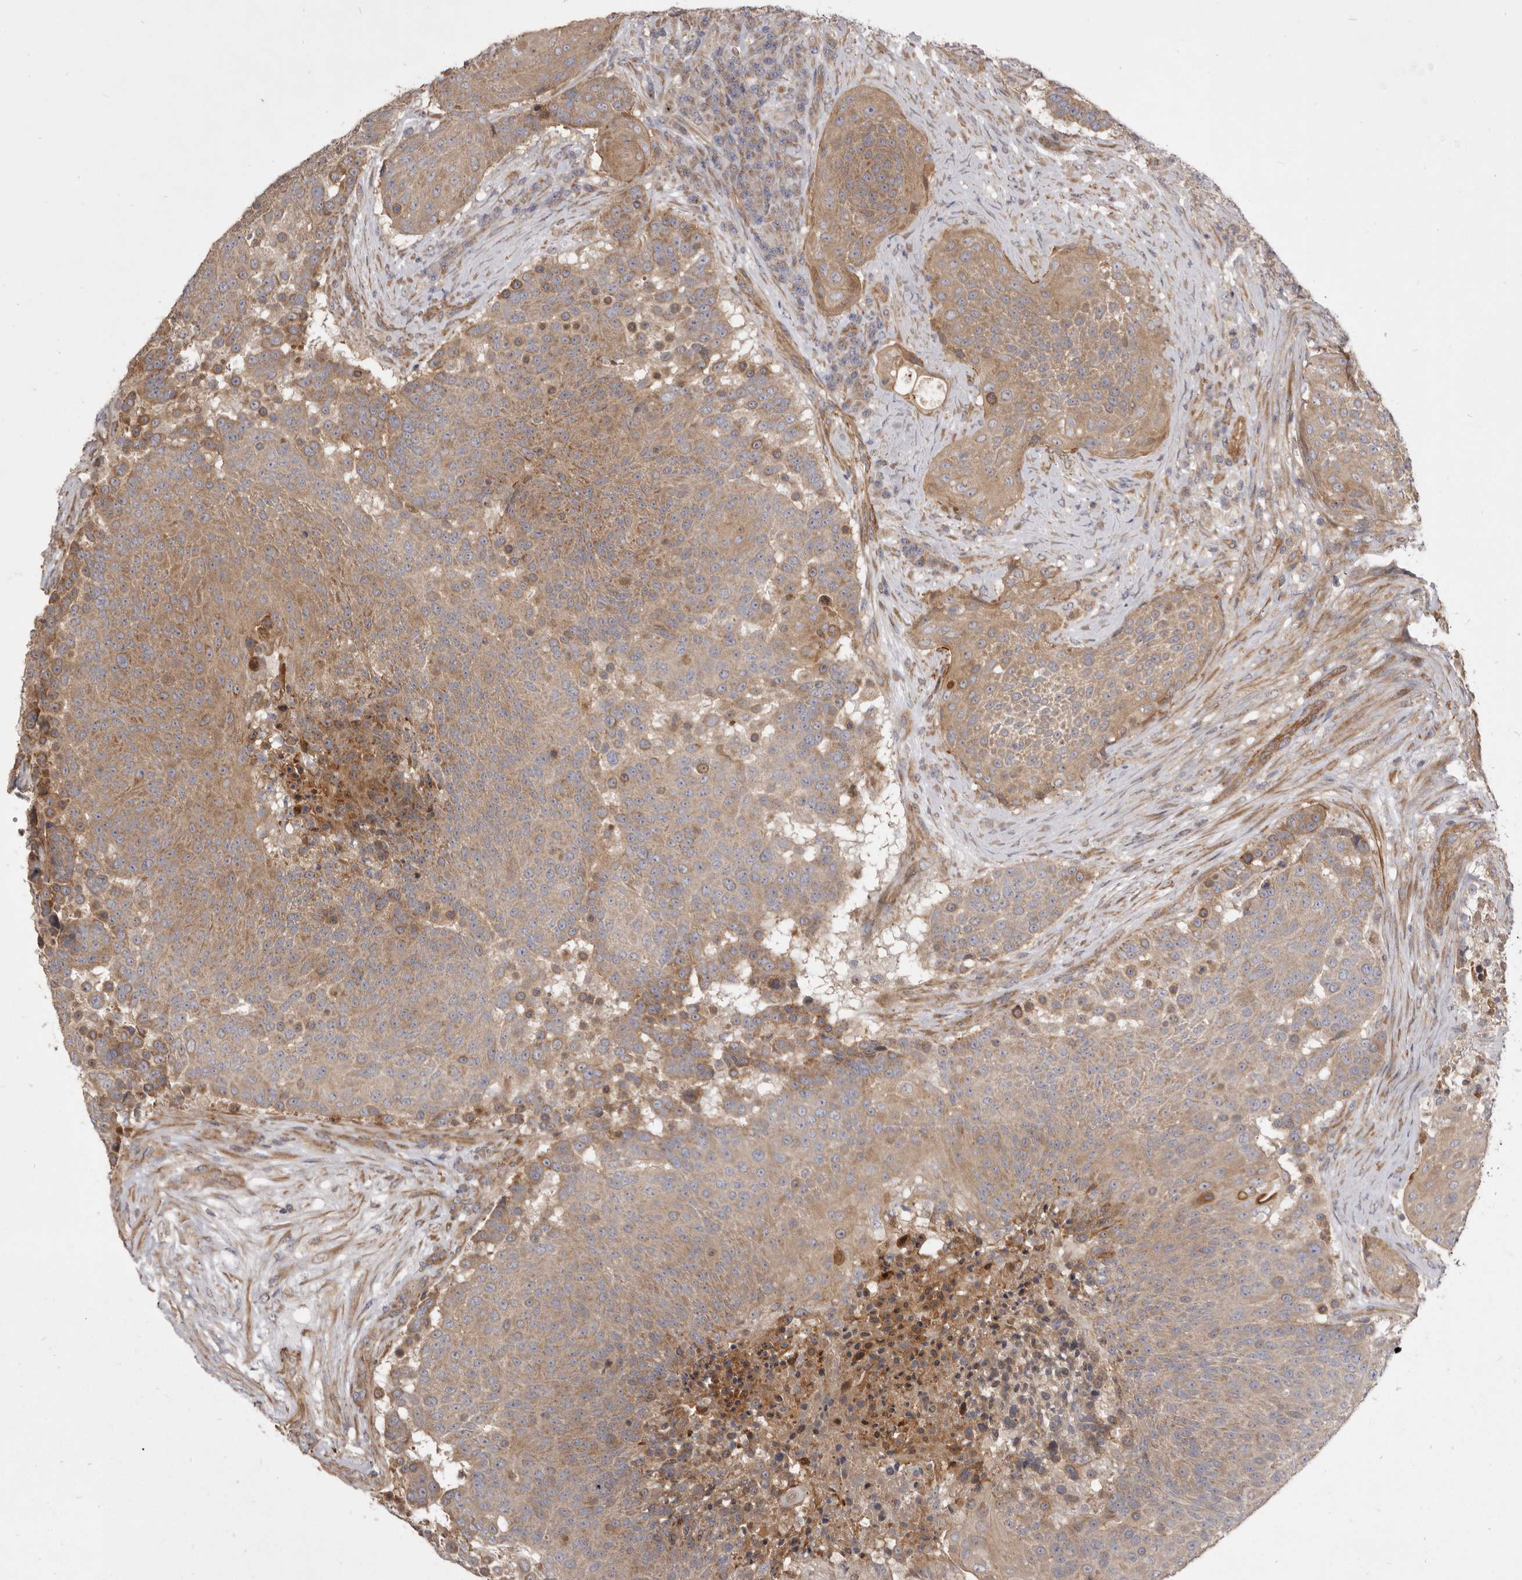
{"staining": {"intensity": "moderate", "quantity": ">75%", "location": "cytoplasmic/membranous"}, "tissue": "urothelial cancer", "cell_type": "Tumor cells", "image_type": "cancer", "snomed": [{"axis": "morphology", "description": "Urothelial carcinoma, High grade"}, {"axis": "topography", "description": "Urinary bladder"}], "caption": "Immunohistochemical staining of urothelial carcinoma (high-grade) exhibits medium levels of moderate cytoplasmic/membranous protein staining in approximately >75% of tumor cells.", "gene": "VPS45", "patient": {"sex": "female", "age": 63}}